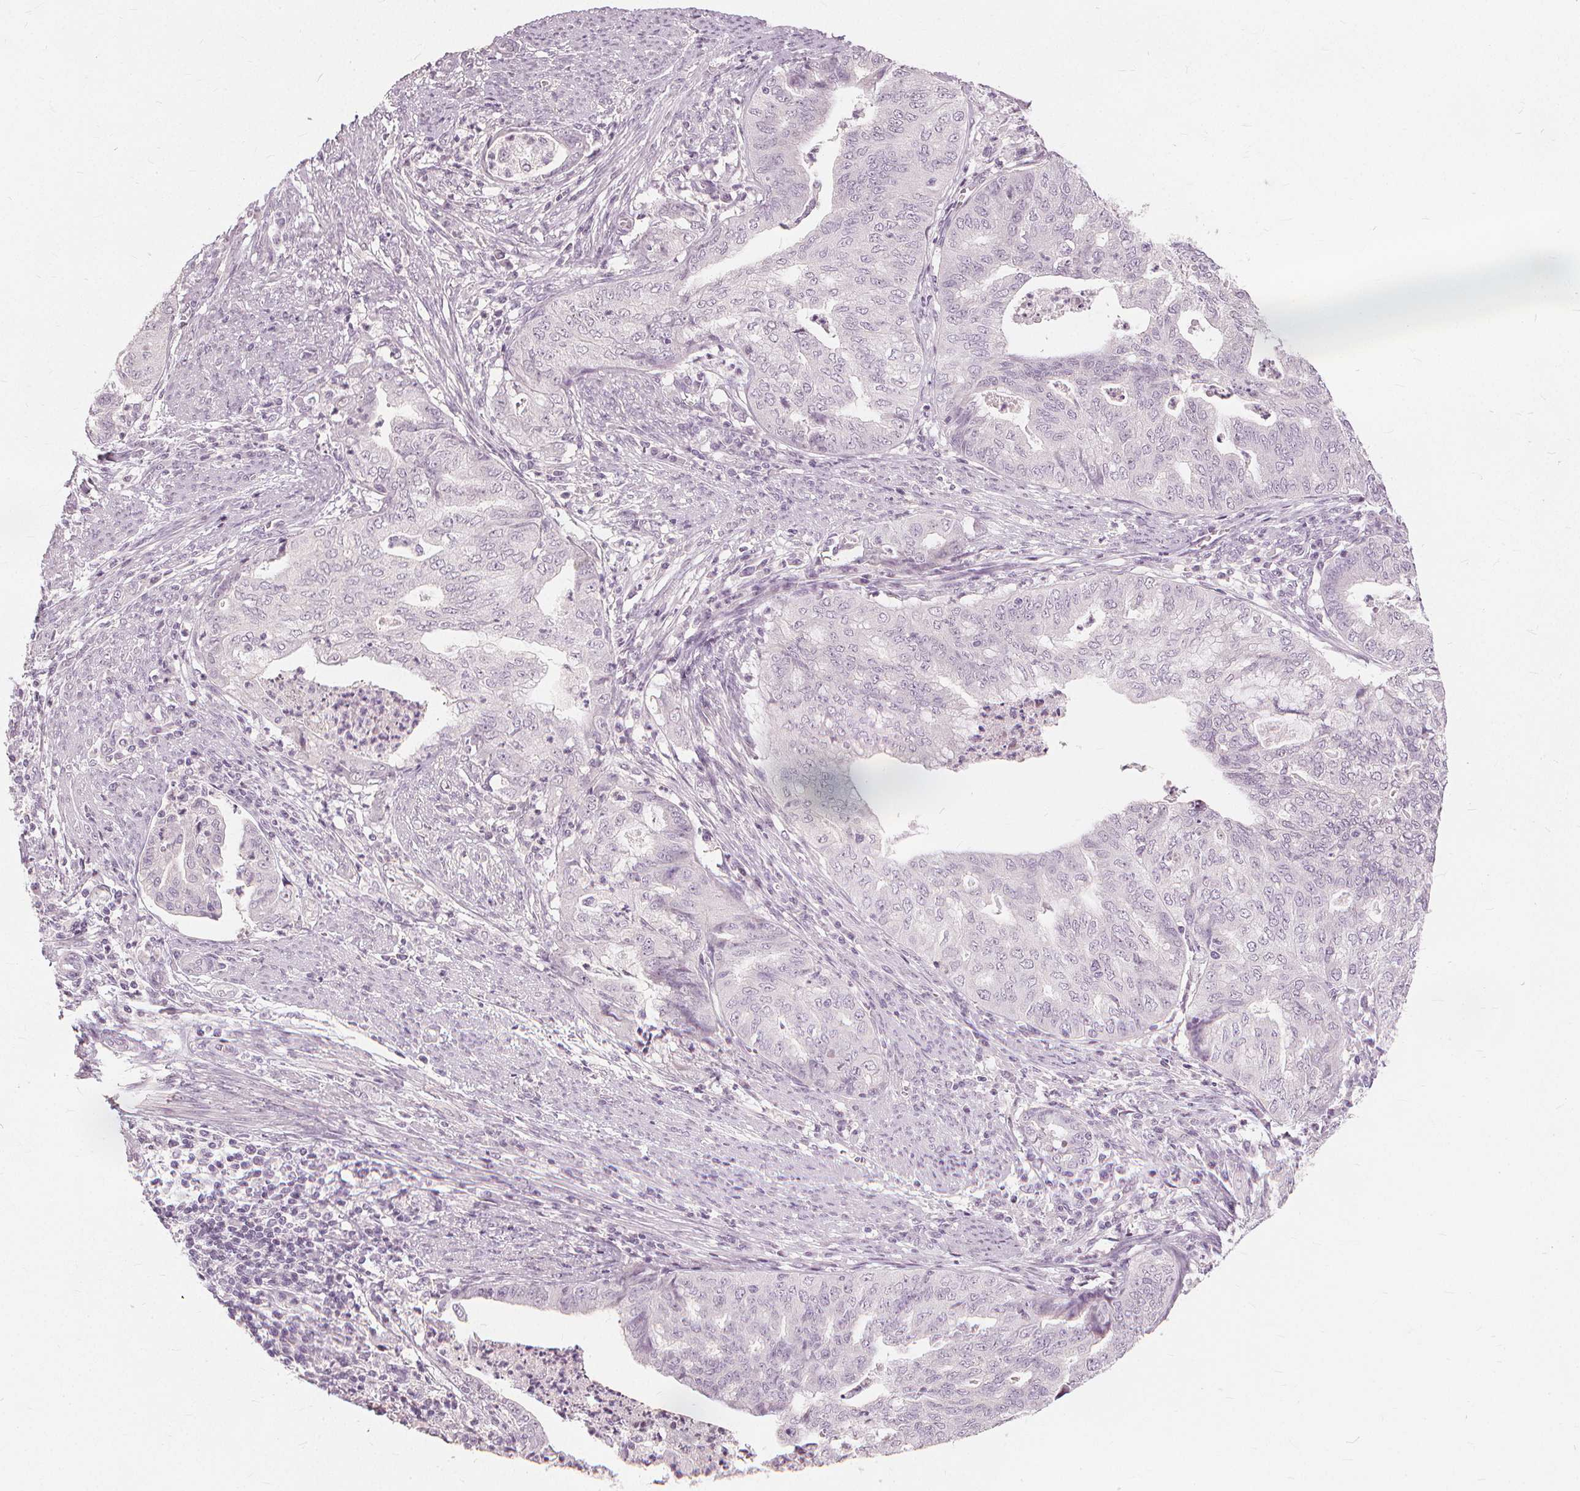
{"staining": {"intensity": "negative", "quantity": "none", "location": "none"}, "tissue": "endometrial cancer", "cell_type": "Tumor cells", "image_type": "cancer", "snomed": [{"axis": "morphology", "description": "Adenocarcinoma, NOS"}, {"axis": "topography", "description": "Endometrium"}], "caption": "IHC histopathology image of neoplastic tissue: human endometrial cancer (adenocarcinoma) stained with DAB (3,3'-diaminobenzidine) demonstrates no significant protein positivity in tumor cells.", "gene": "SFTPD", "patient": {"sex": "female", "age": 79}}